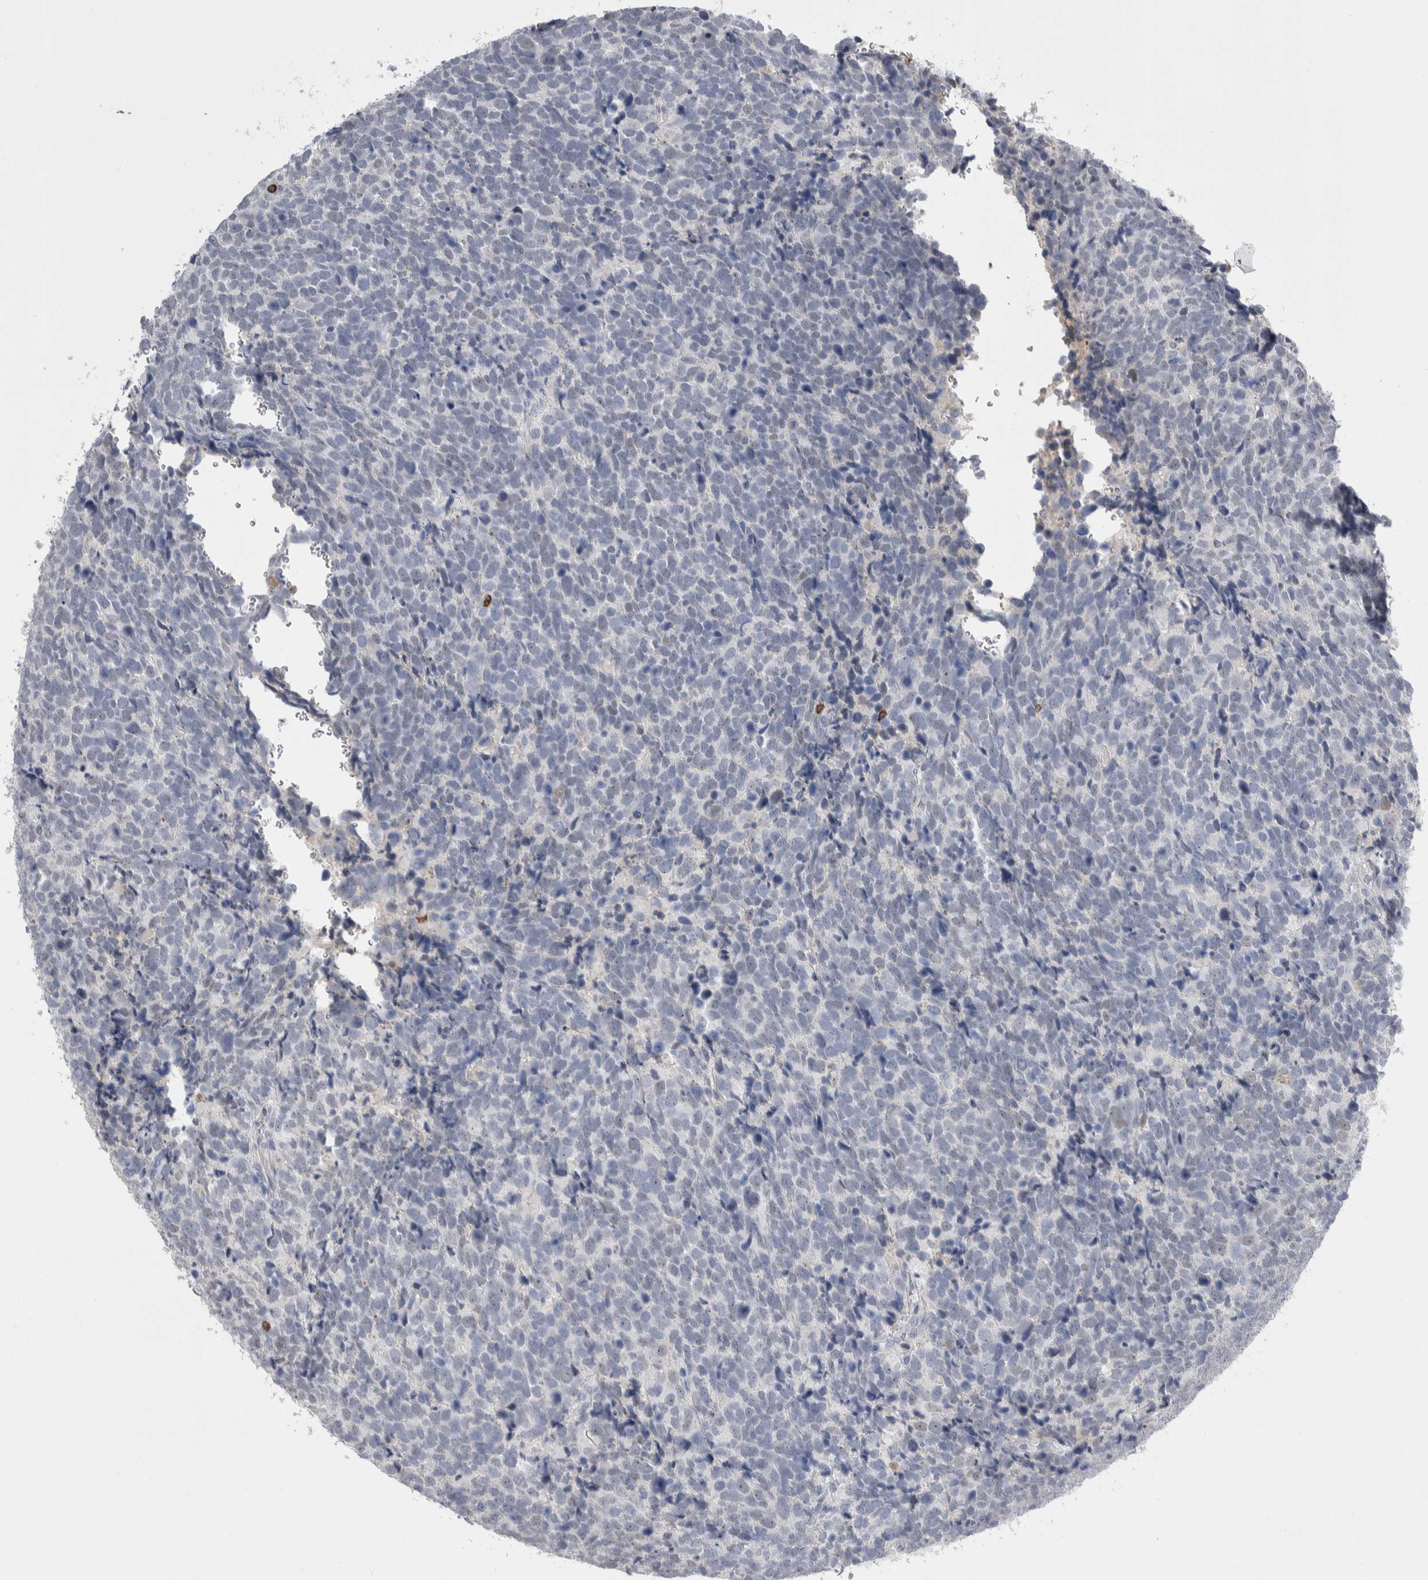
{"staining": {"intensity": "negative", "quantity": "none", "location": "none"}, "tissue": "urothelial cancer", "cell_type": "Tumor cells", "image_type": "cancer", "snomed": [{"axis": "morphology", "description": "Urothelial carcinoma, High grade"}, {"axis": "topography", "description": "Urinary bladder"}], "caption": "The histopathology image displays no significant expression in tumor cells of urothelial cancer.", "gene": "CEP295NL", "patient": {"sex": "female", "age": 82}}